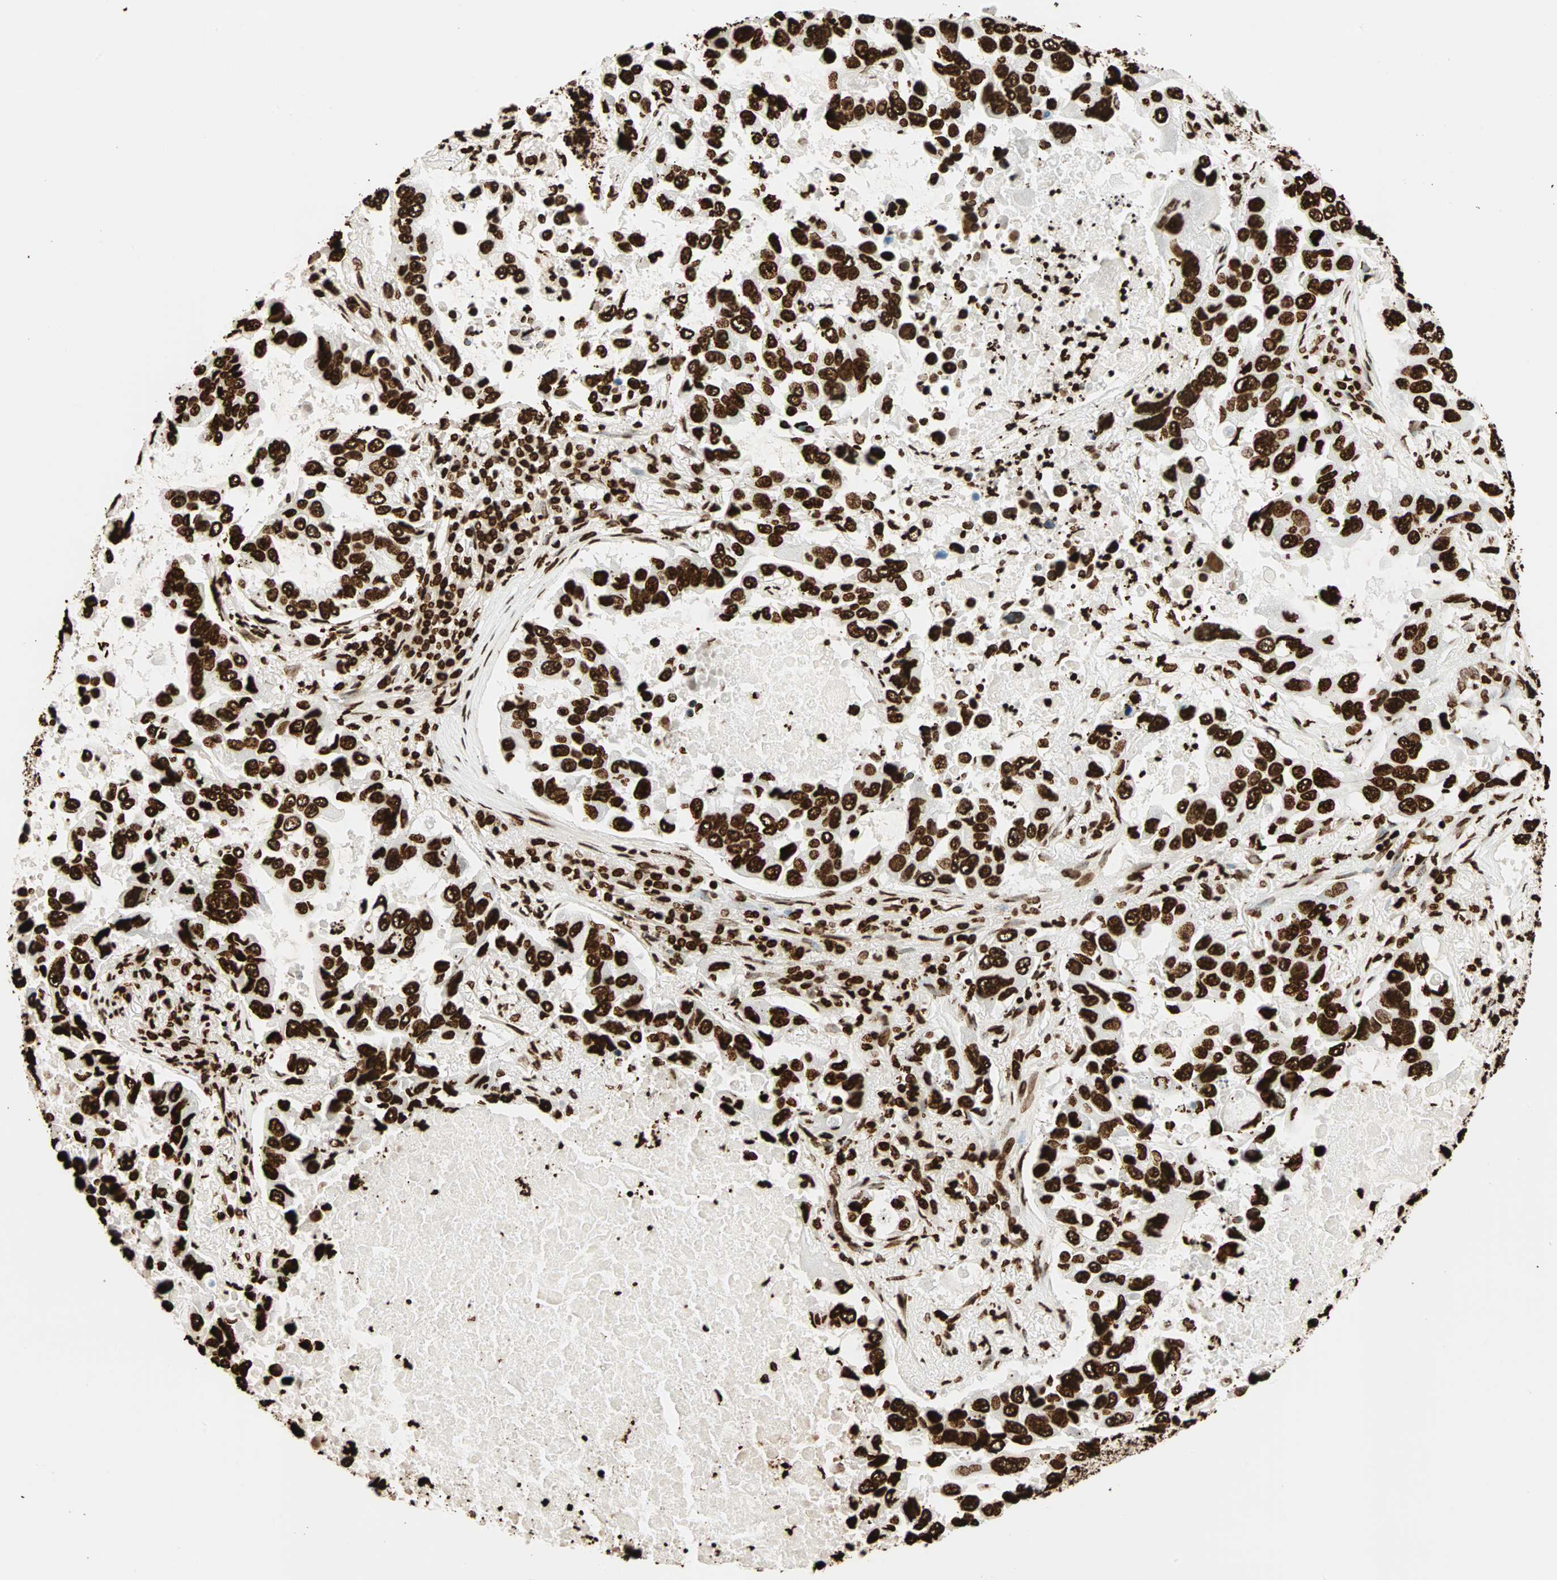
{"staining": {"intensity": "strong", "quantity": ">75%", "location": "nuclear"}, "tissue": "lung cancer", "cell_type": "Tumor cells", "image_type": "cancer", "snomed": [{"axis": "morphology", "description": "Adenocarcinoma, NOS"}, {"axis": "topography", "description": "Lung"}], "caption": "Immunohistochemistry photomicrograph of human lung cancer (adenocarcinoma) stained for a protein (brown), which displays high levels of strong nuclear expression in about >75% of tumor cells.", "gene": "GLI2", "patient": {"sex": "male", "age": 64}}